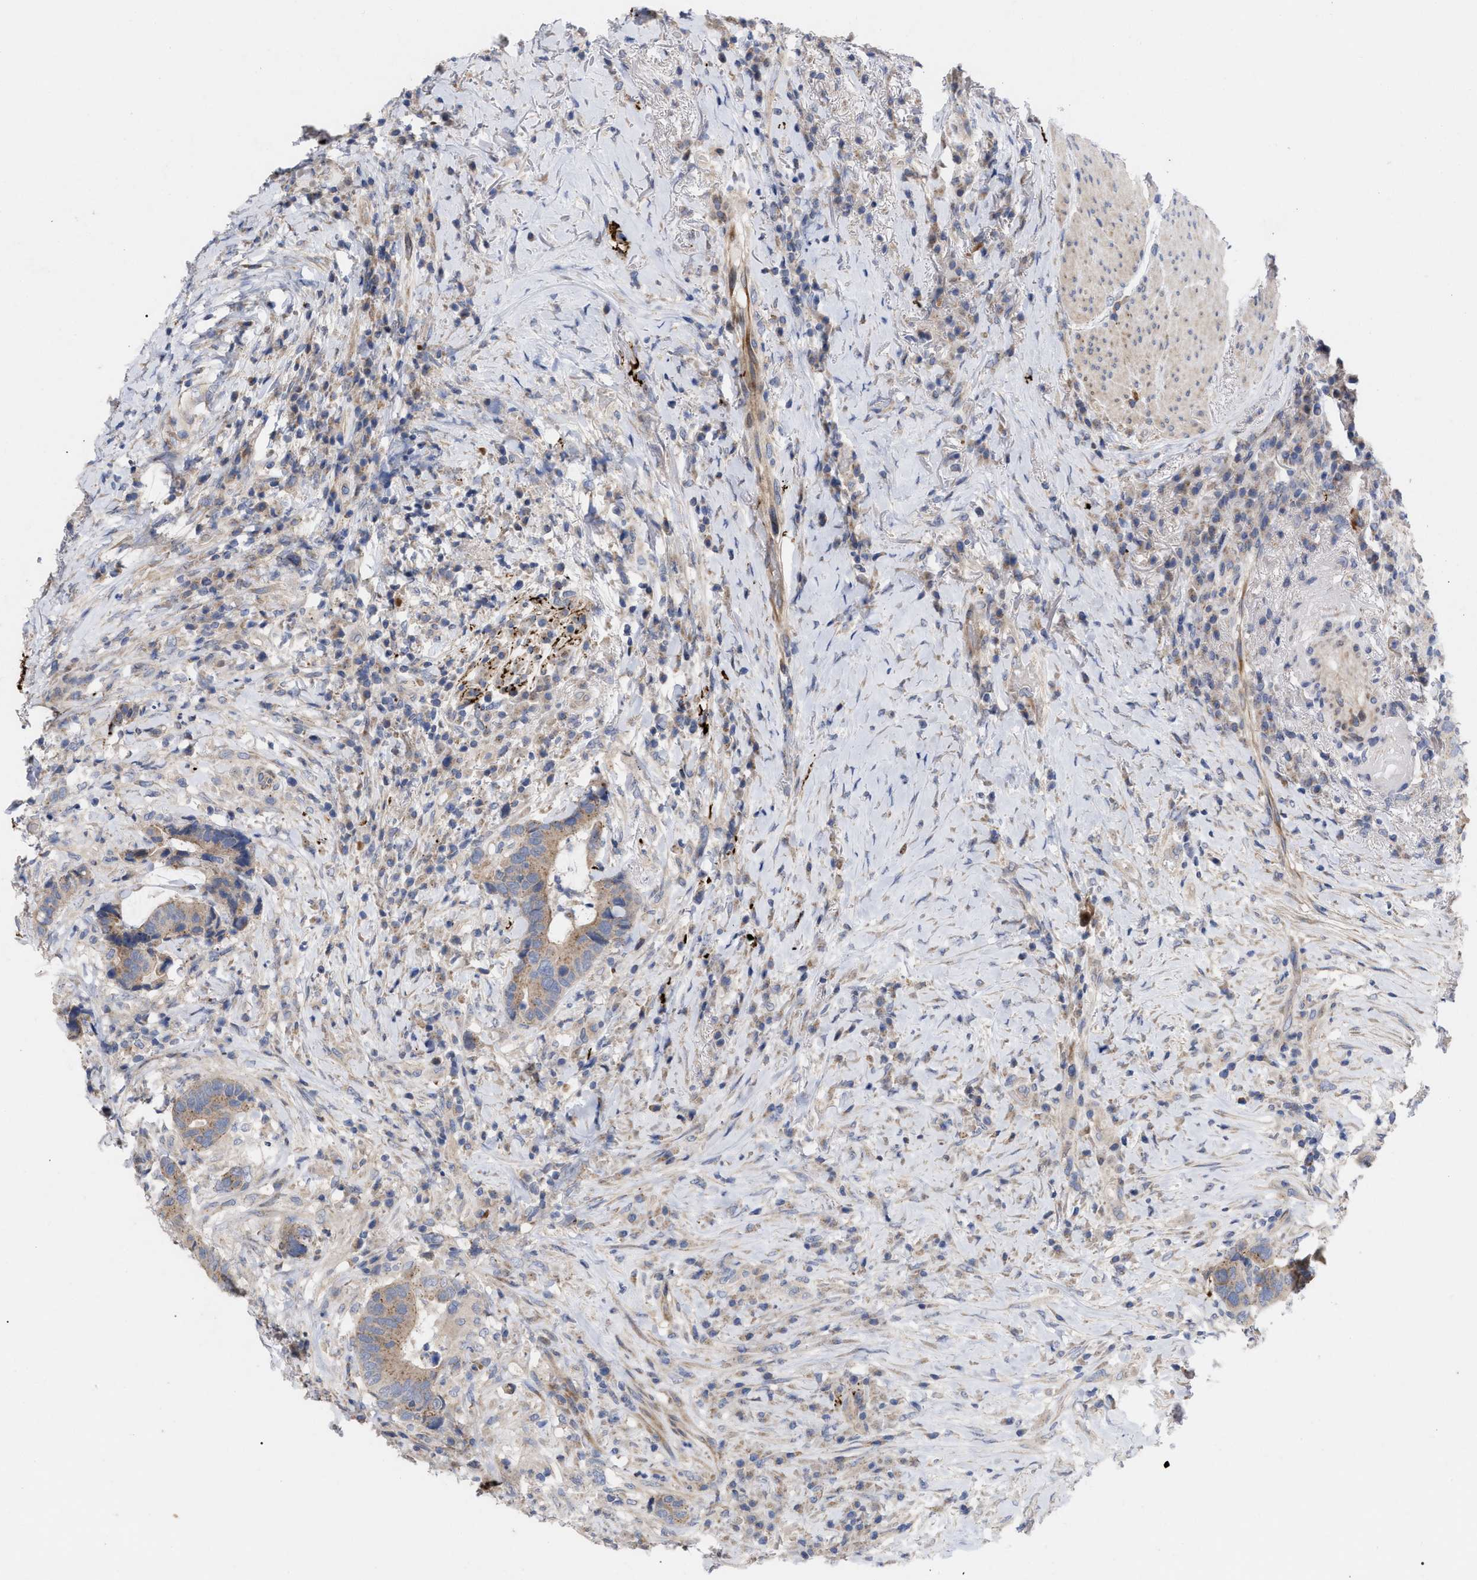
{"staining": {"intensity": "weak", "quantity": ">75%", "location": "cytoplasmic/membranous"}, "tissue": "colorectal cancer", "cell_type": "Tumor cells", "image_type": "cancer", "snomed": [{"axis": "morphology", "description": "Adenocarcinoma, NOS"}, {"axis": "topography", "description": "Rectum"}], "caption": "A micrograph of human colorectal cancer (adenocarcinoma) stained for a protein reveals weak cytoplasmic/membranous brown staining in tumor cells. The staining was performed using DAB to visualize the protein expression in brown, while the nuclei were stained in blue with hematoxylin (Magnification: 20x).", "gene": "VIP", "patient": {"sex": "female", "age": 89}}